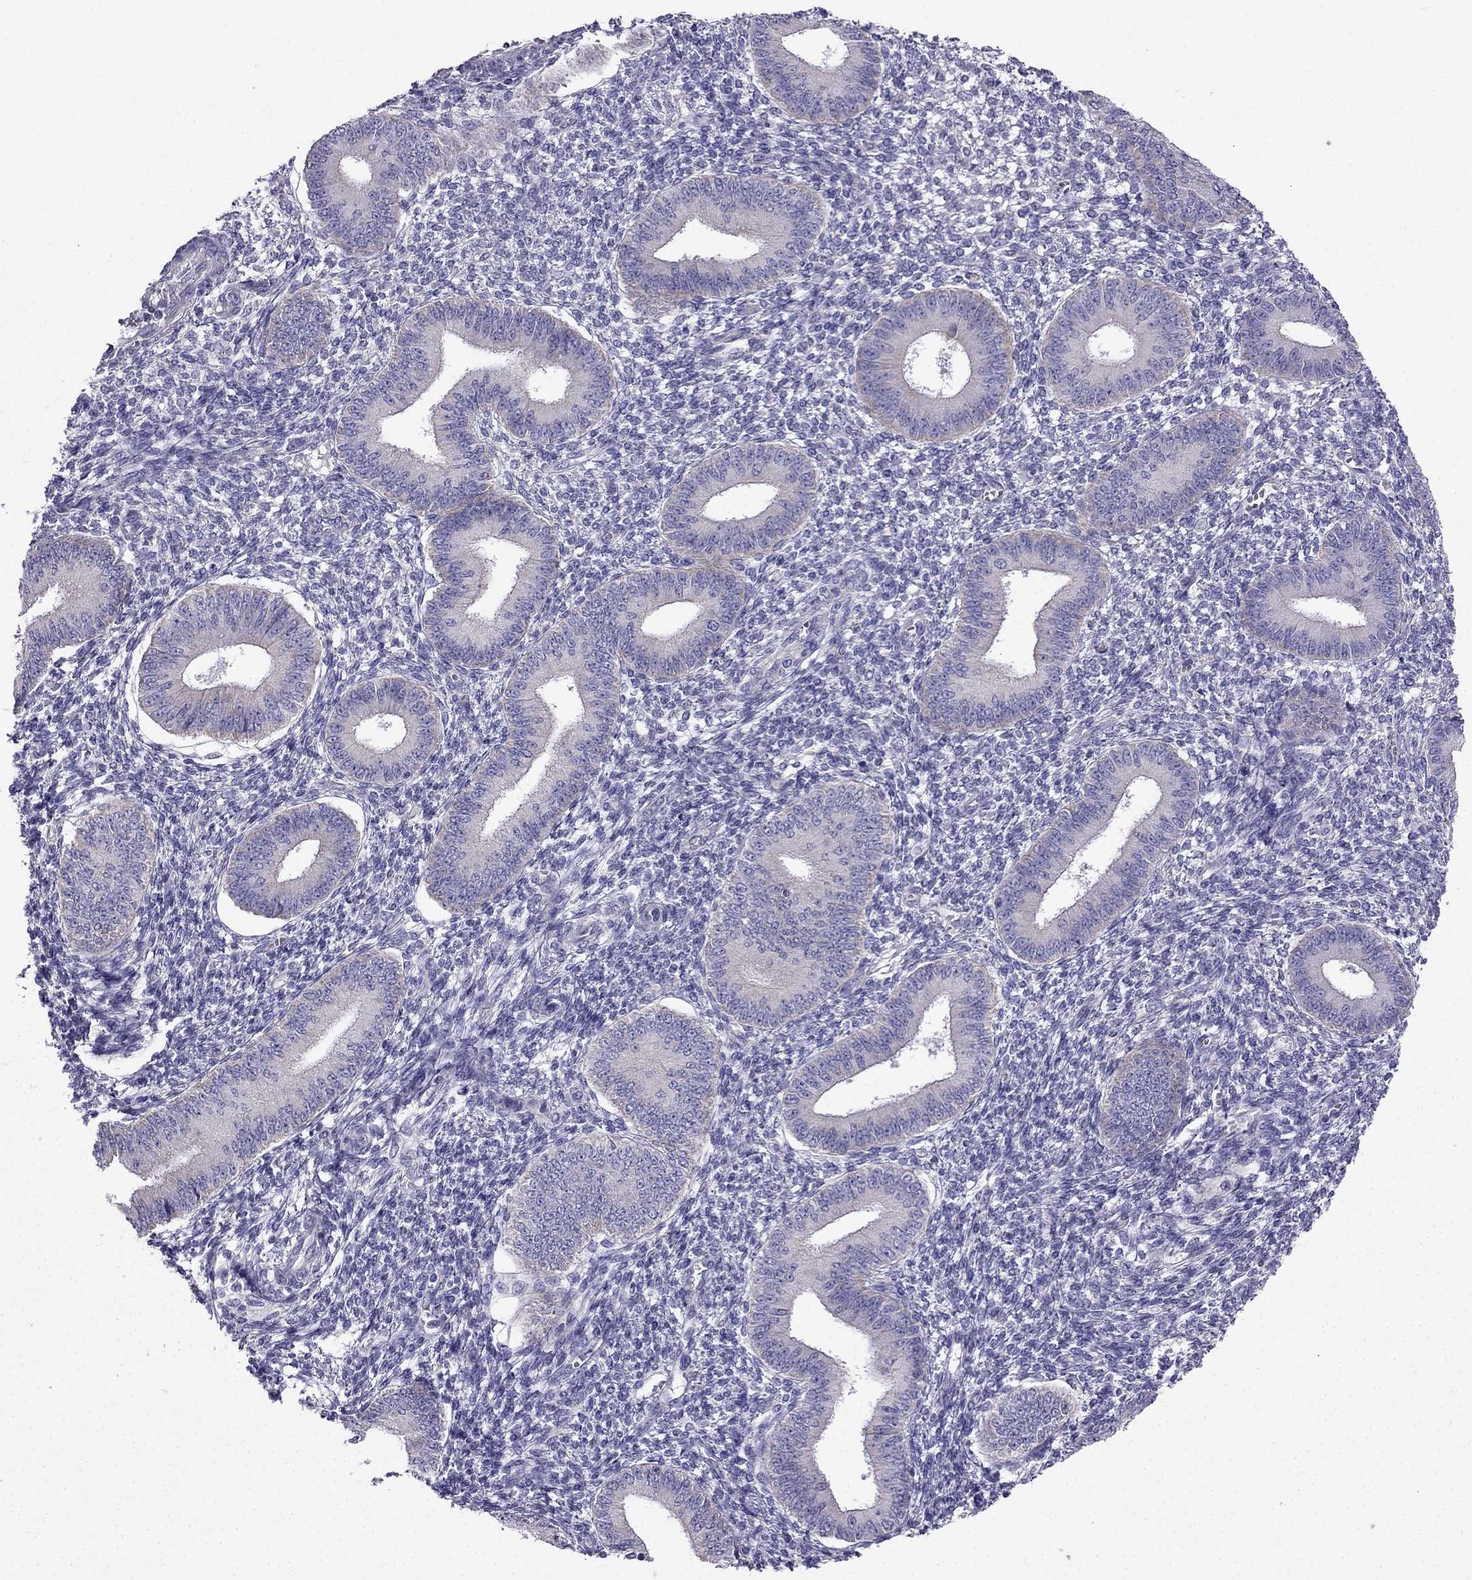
{"staining": {"intensity": "negative", "quantity": "none", "location": "none"}, "tissue": "endometrium", "cell_type": "Cells in endometrial stroma", "image_type": "normal", "snomed": [{"axis": "morphology", "description": "Normal tissue, NOS"}, {"axis": "topography", "description": "Endometrium"}], "caption": "Photomicrograph shows no protein staining in cells in endometrial stroma of unremarkable endometrium. (IHC, brightfield microscopy, high magnification).", "gene": "KIF5A", "patient": {"sex": "female", "age": 42}}